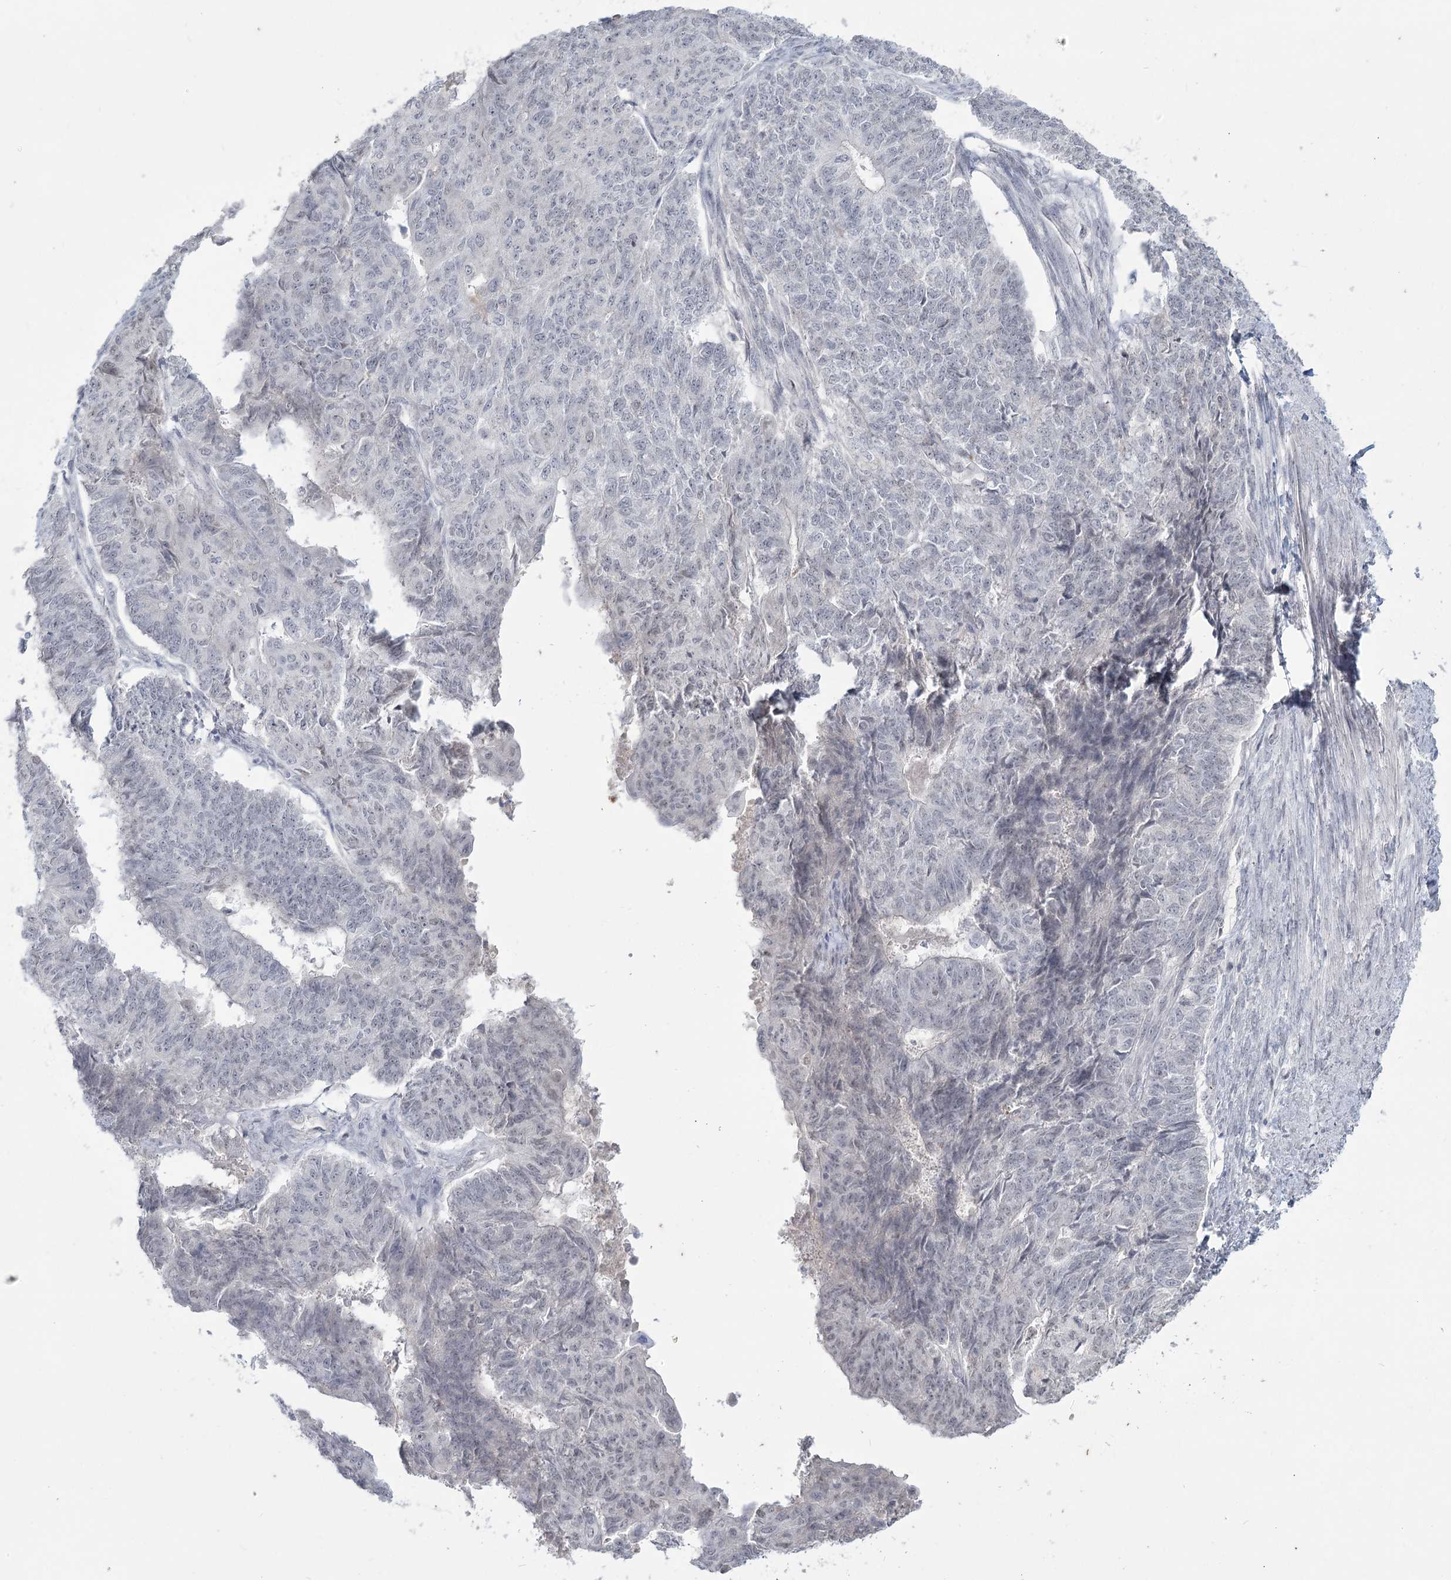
{"staining": {"intensity": "negative", "quantity": "none", "location": "none"}, "tissue": "endometrial cancer", "cell_type": "Tumor cells", "image_type": "cancer", "snomed": [{"axis": "morphology", "description": "Adenocarcinoma, NOS"}, {"axis": "topography", "description": "Endometrium"}], "caption": "Tumor cells show no significant protein staining in adenocarcinoma (endometrial).", "gene": "LY6G5C", "patient": {"sex": "female", "age": 32}}